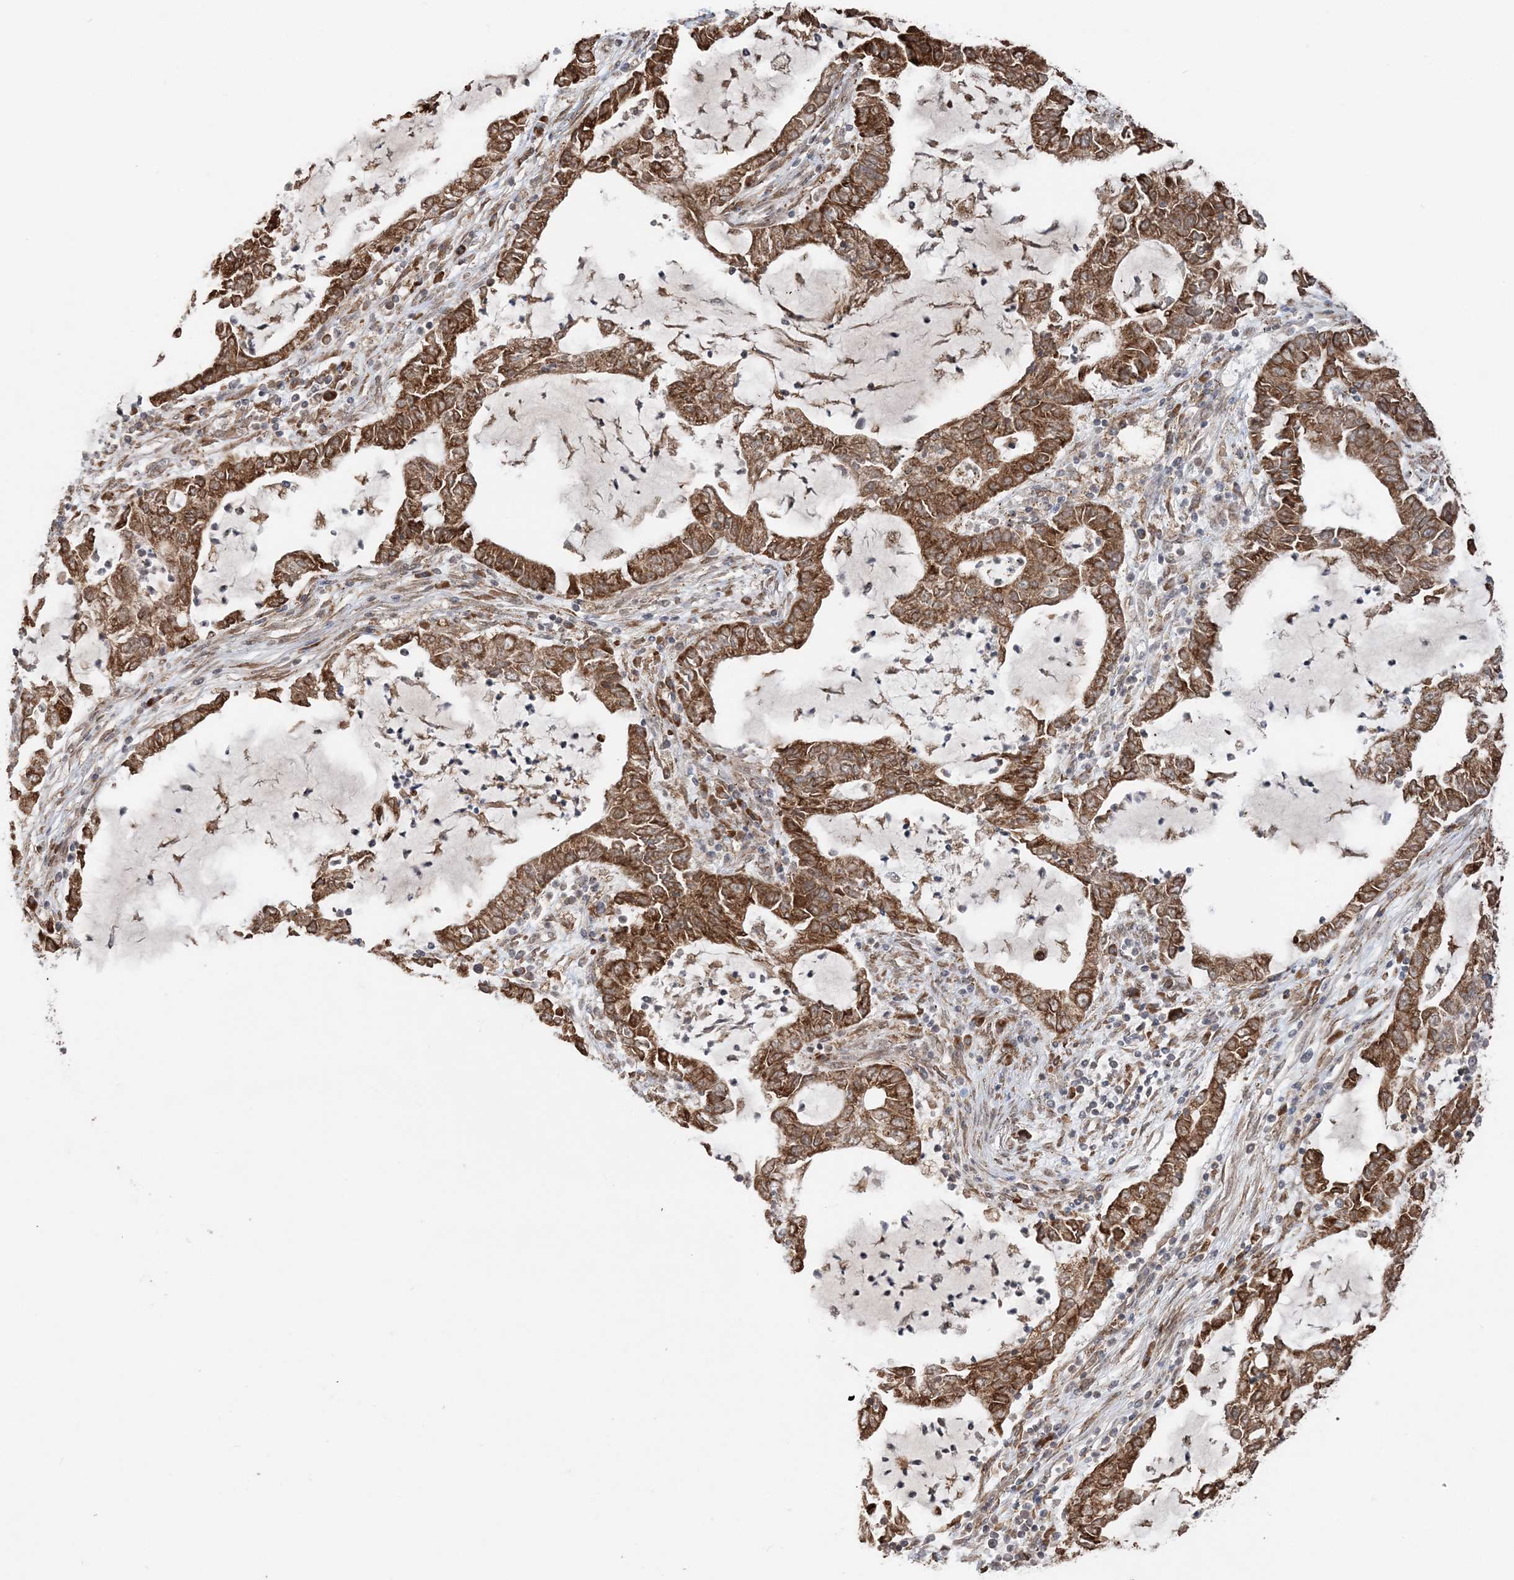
{"staining": {"intensity": "moderate", "quantity": ">75%", "location": "cytoplasmic/membranous"}, "tissue": "lung cancer", "cell_type": "Tumor cells", "image_type": "cancer", "snomed": [{"axis": "morphology", "description": "Adenocarcinoma, NOS"}, {"axis": "topography", "description": "Lung"}], "caption": "Protein staining of lung adenocarcinoma tissue shows moderate cytoplasmic/membranous positivity in about >75% of tumor cells. (DAB IHC, brown staining for protein, blue staining for nuclei).", "gene": "TMED10", "patient": {"sex": "female", "age": 51}}